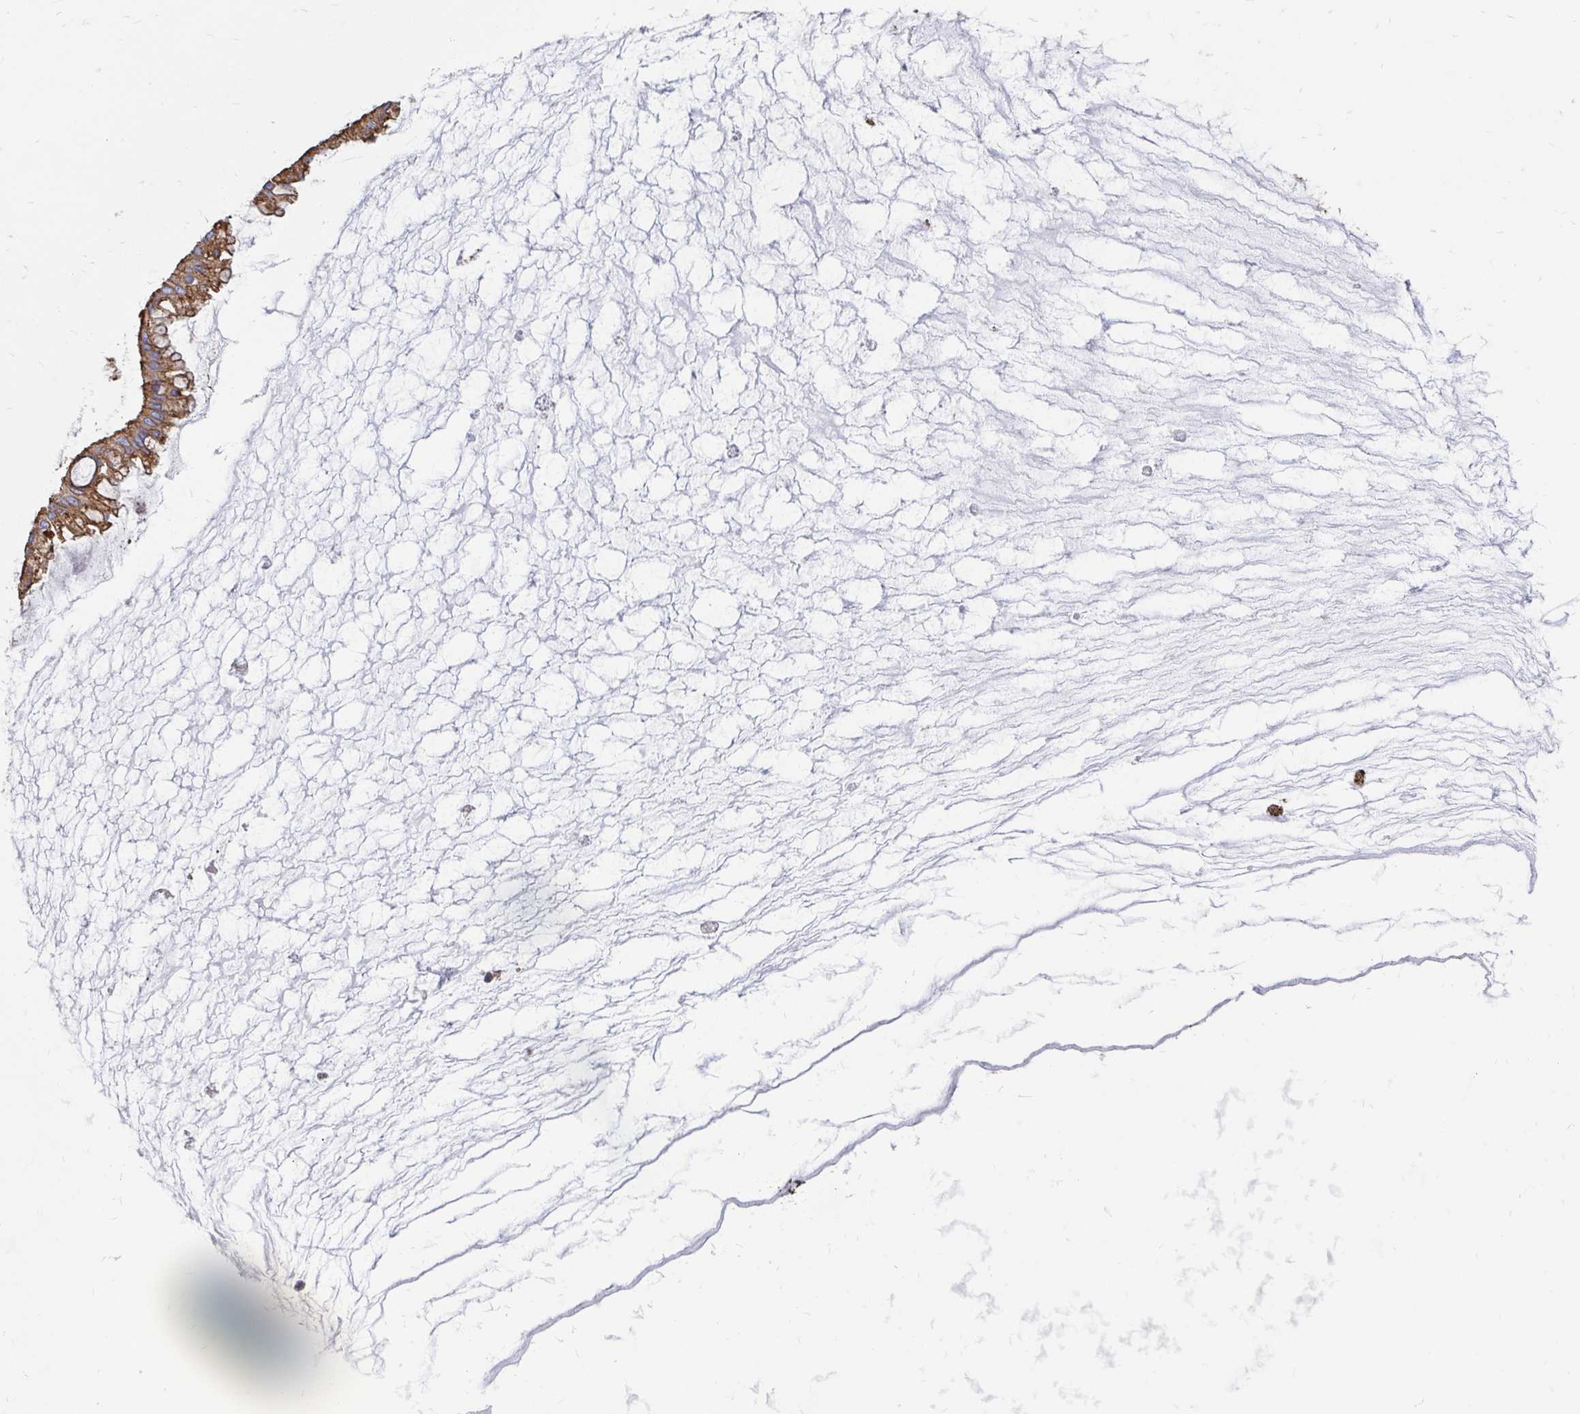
{"staining": {"intensity": "moderate", "quantity": ">75%", "location": "cytoplasmic/membranous"}, "tissue": "ovarian cancer", "cell_type": "Tumor cells", "image_type": "cancer", "snomed": [{"axis": "morphology", "description": "Cystadenocarcinoma, mucinous, NOS"}, {"axis": "topography", "description": "Ovary"}], "caption": "Immunohistochemical staining of ovarian mucinous cystadenocarcinoma shows medium levels of moderate cytoplasmic/membranous expression in approximately >75% of tumor cells.", "gene": "CLTC", "patient": {"sex": "female", "age": 73}}